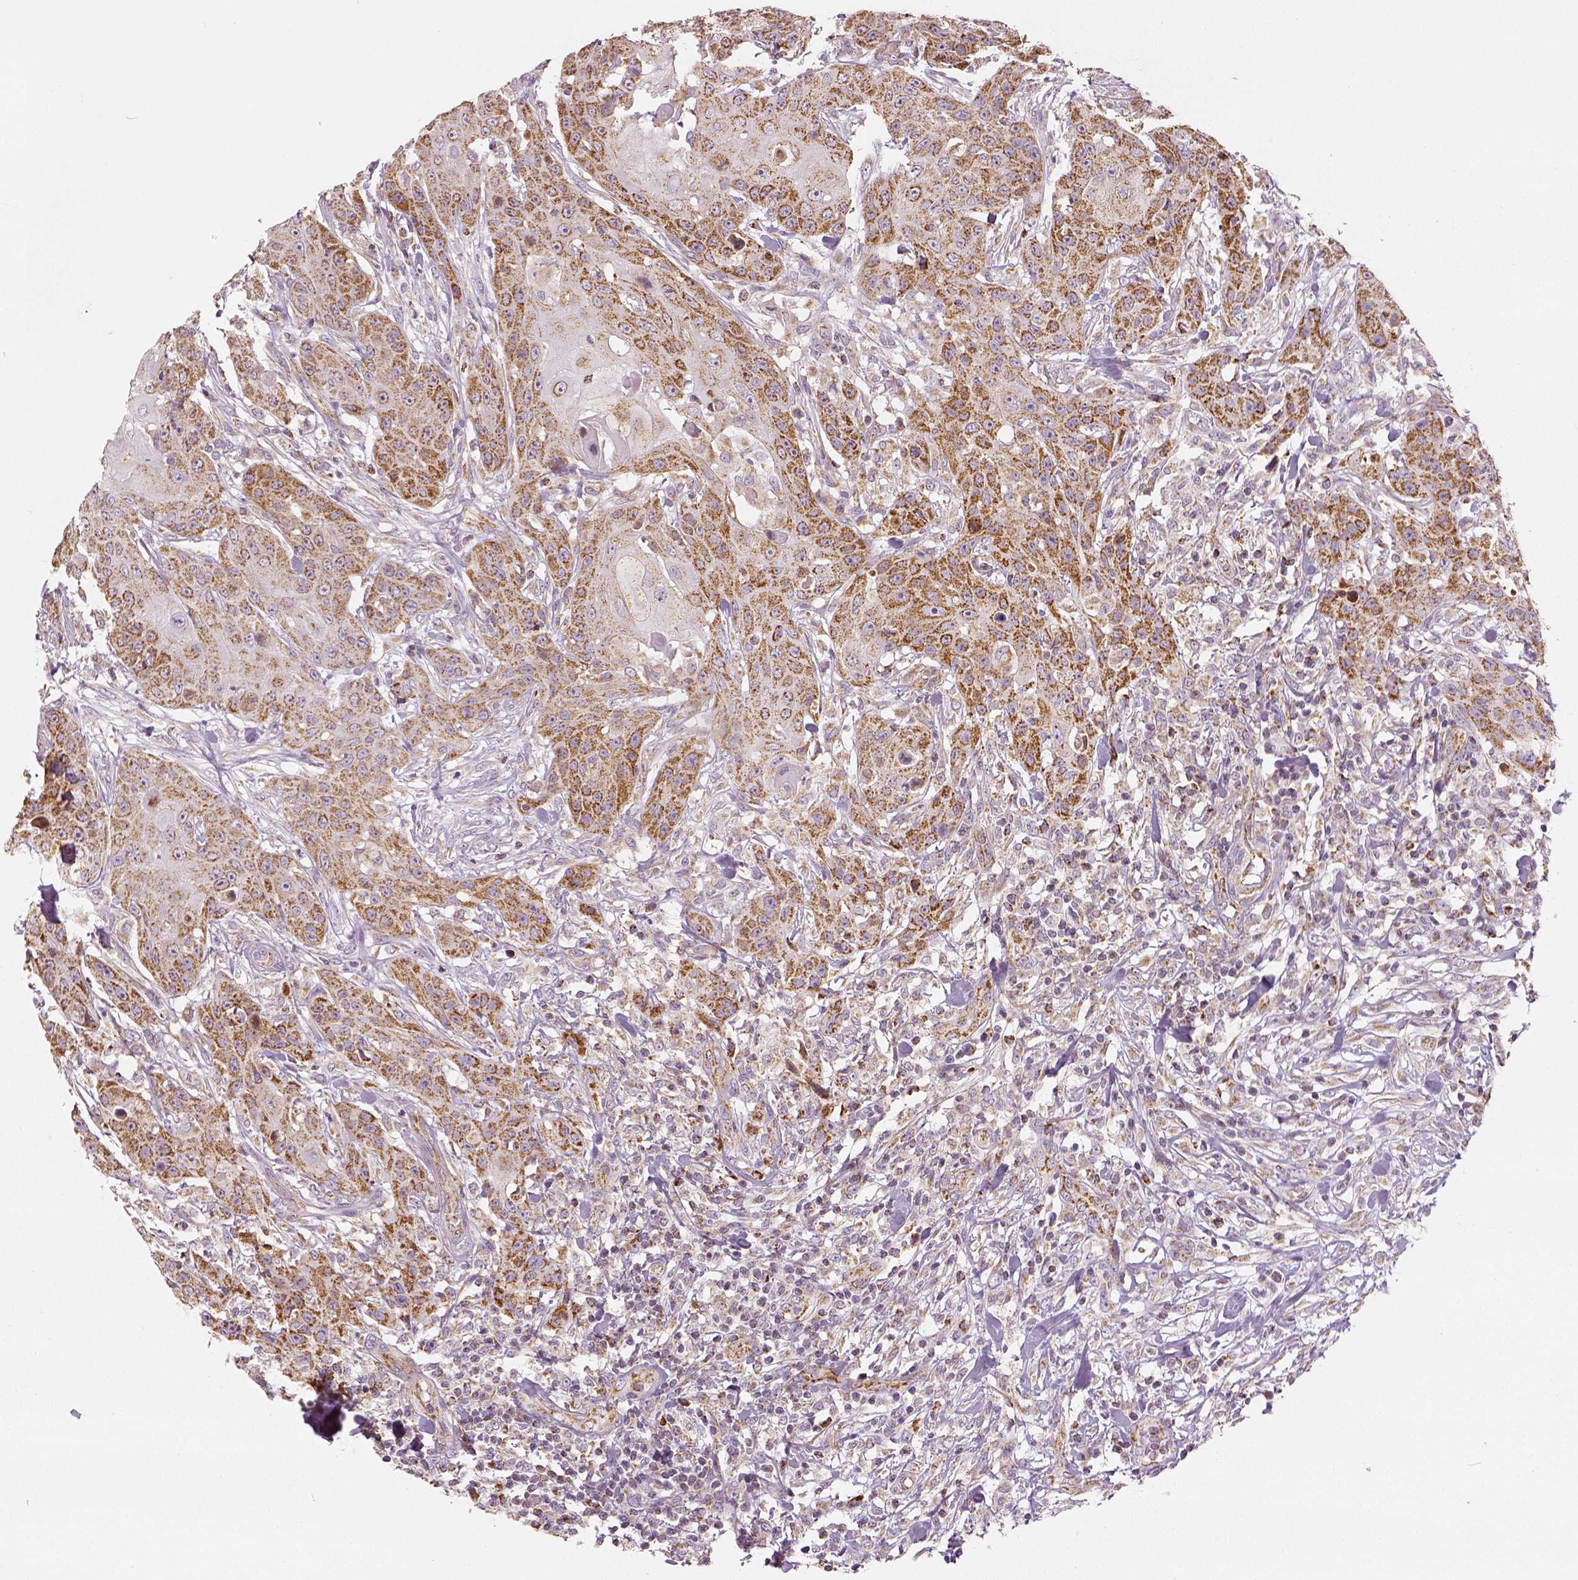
{"staining": {"intensity": "moderate", "quantity": ">75%", "location": "cytoplasmic/membranous"}, "tissue": "head and neck cancer", "cell_type": "Tumor cells", "image_type": "cancer", "snomed": [{"axis": "morphology", "description": "Squamous cell carcinoma, NOS"}, {"axis": "topography", "description": "Oral tissue"}, {"axis": "topography", "description": "Head-Neck"}], "caption": "Moderate cytoplasmic/membranous positivity is identified in approximately >75% of tumor cells in squamous cell carcinoma (head and neck).", "gene": "PGAM5", "patient": {"sex": "female", "age": 55}}